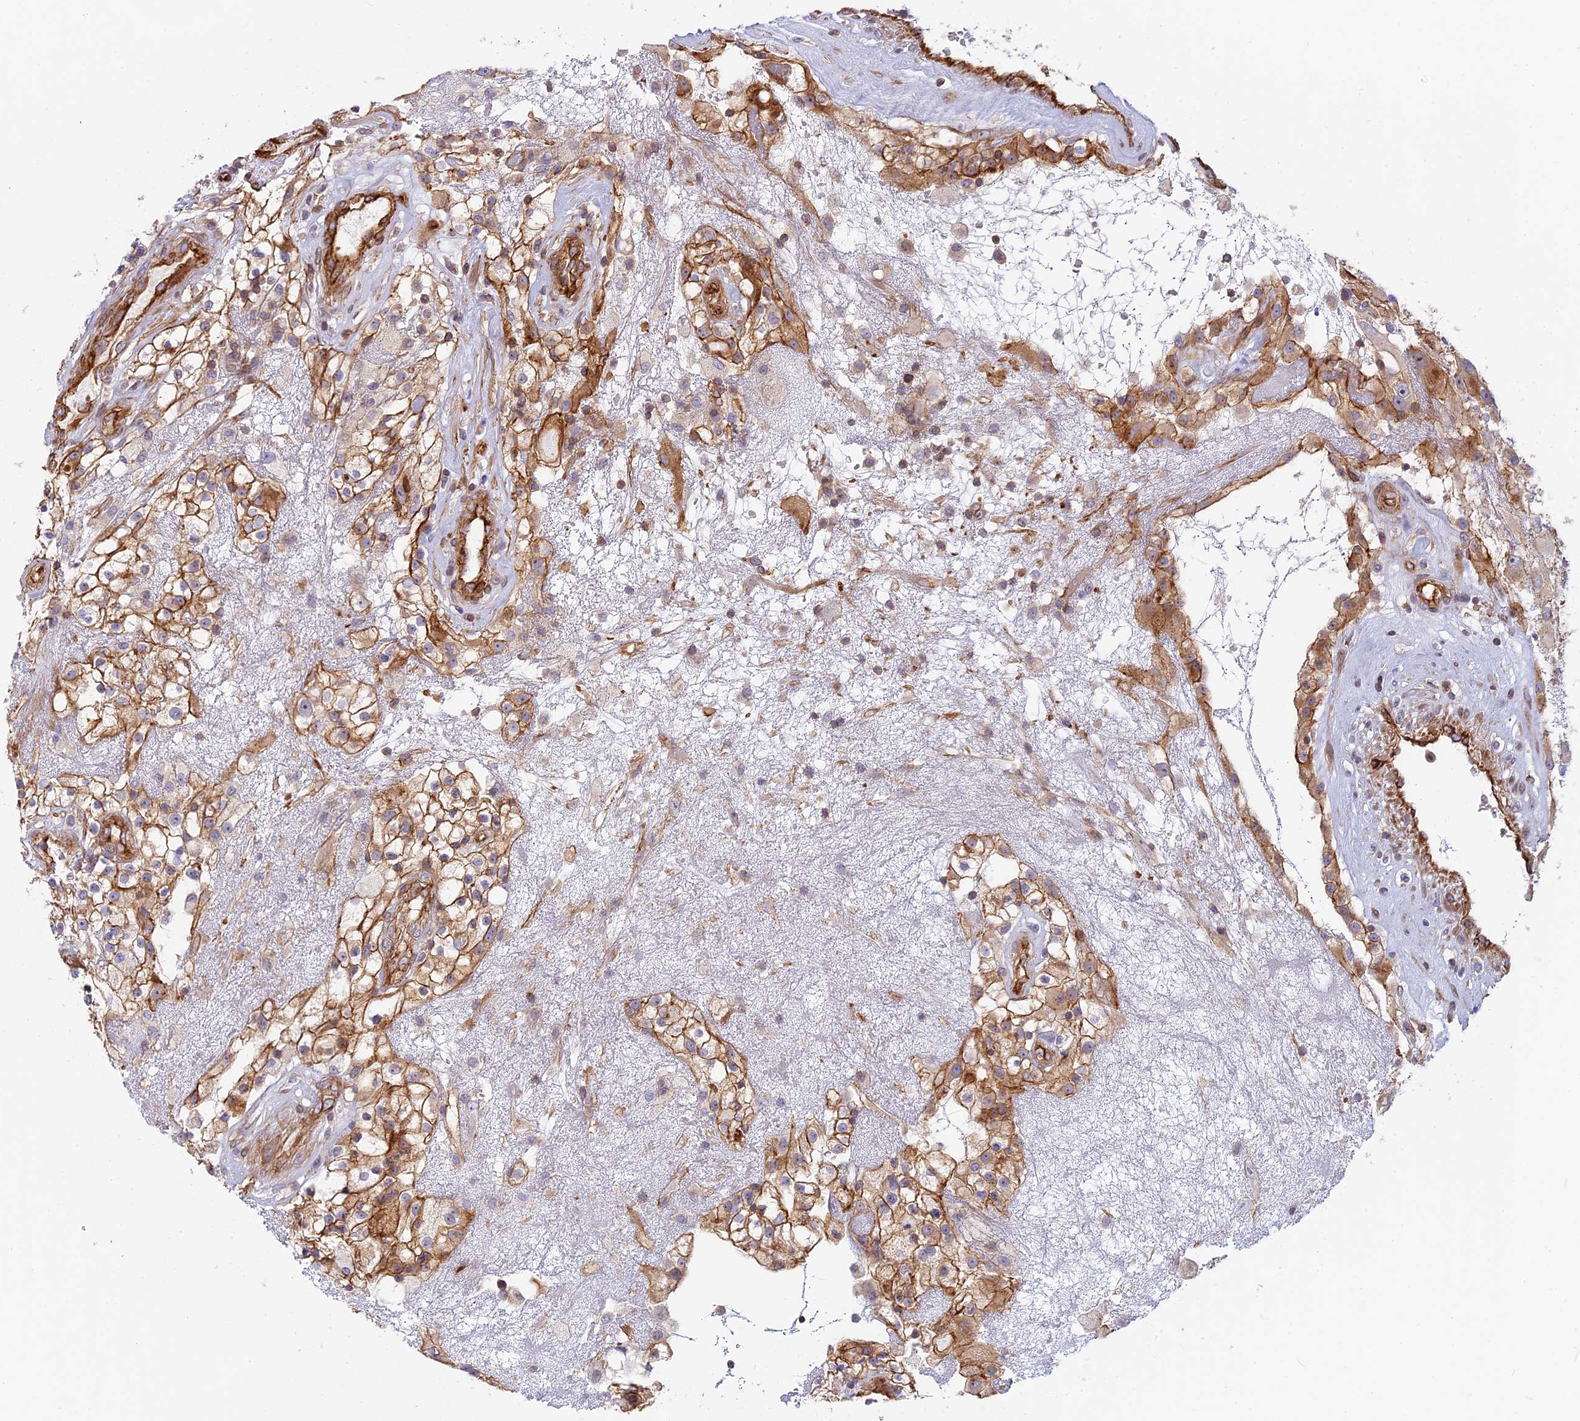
{"staining": {"intensity": "moderate", "quantity": ">75%", "location": "cytoplasmic/membranous"}, "tissue": "renal cancer", "cell_type": "Tumor cells", "image_type": "cancer", "snomed": [{"axis": "morphology", "description": "Adenocarcinoma, NOS"}, {"axis": "topography", "description": "Kidney"}], "caption": "Human renal adenocarcinoma stained for a protein (brown) reveals moderate cytoplasmic/membranous positive expression in about >75% of tumor cells.", "gene": "CNBD2", "patient": {"sex": "female", "age": 52}}